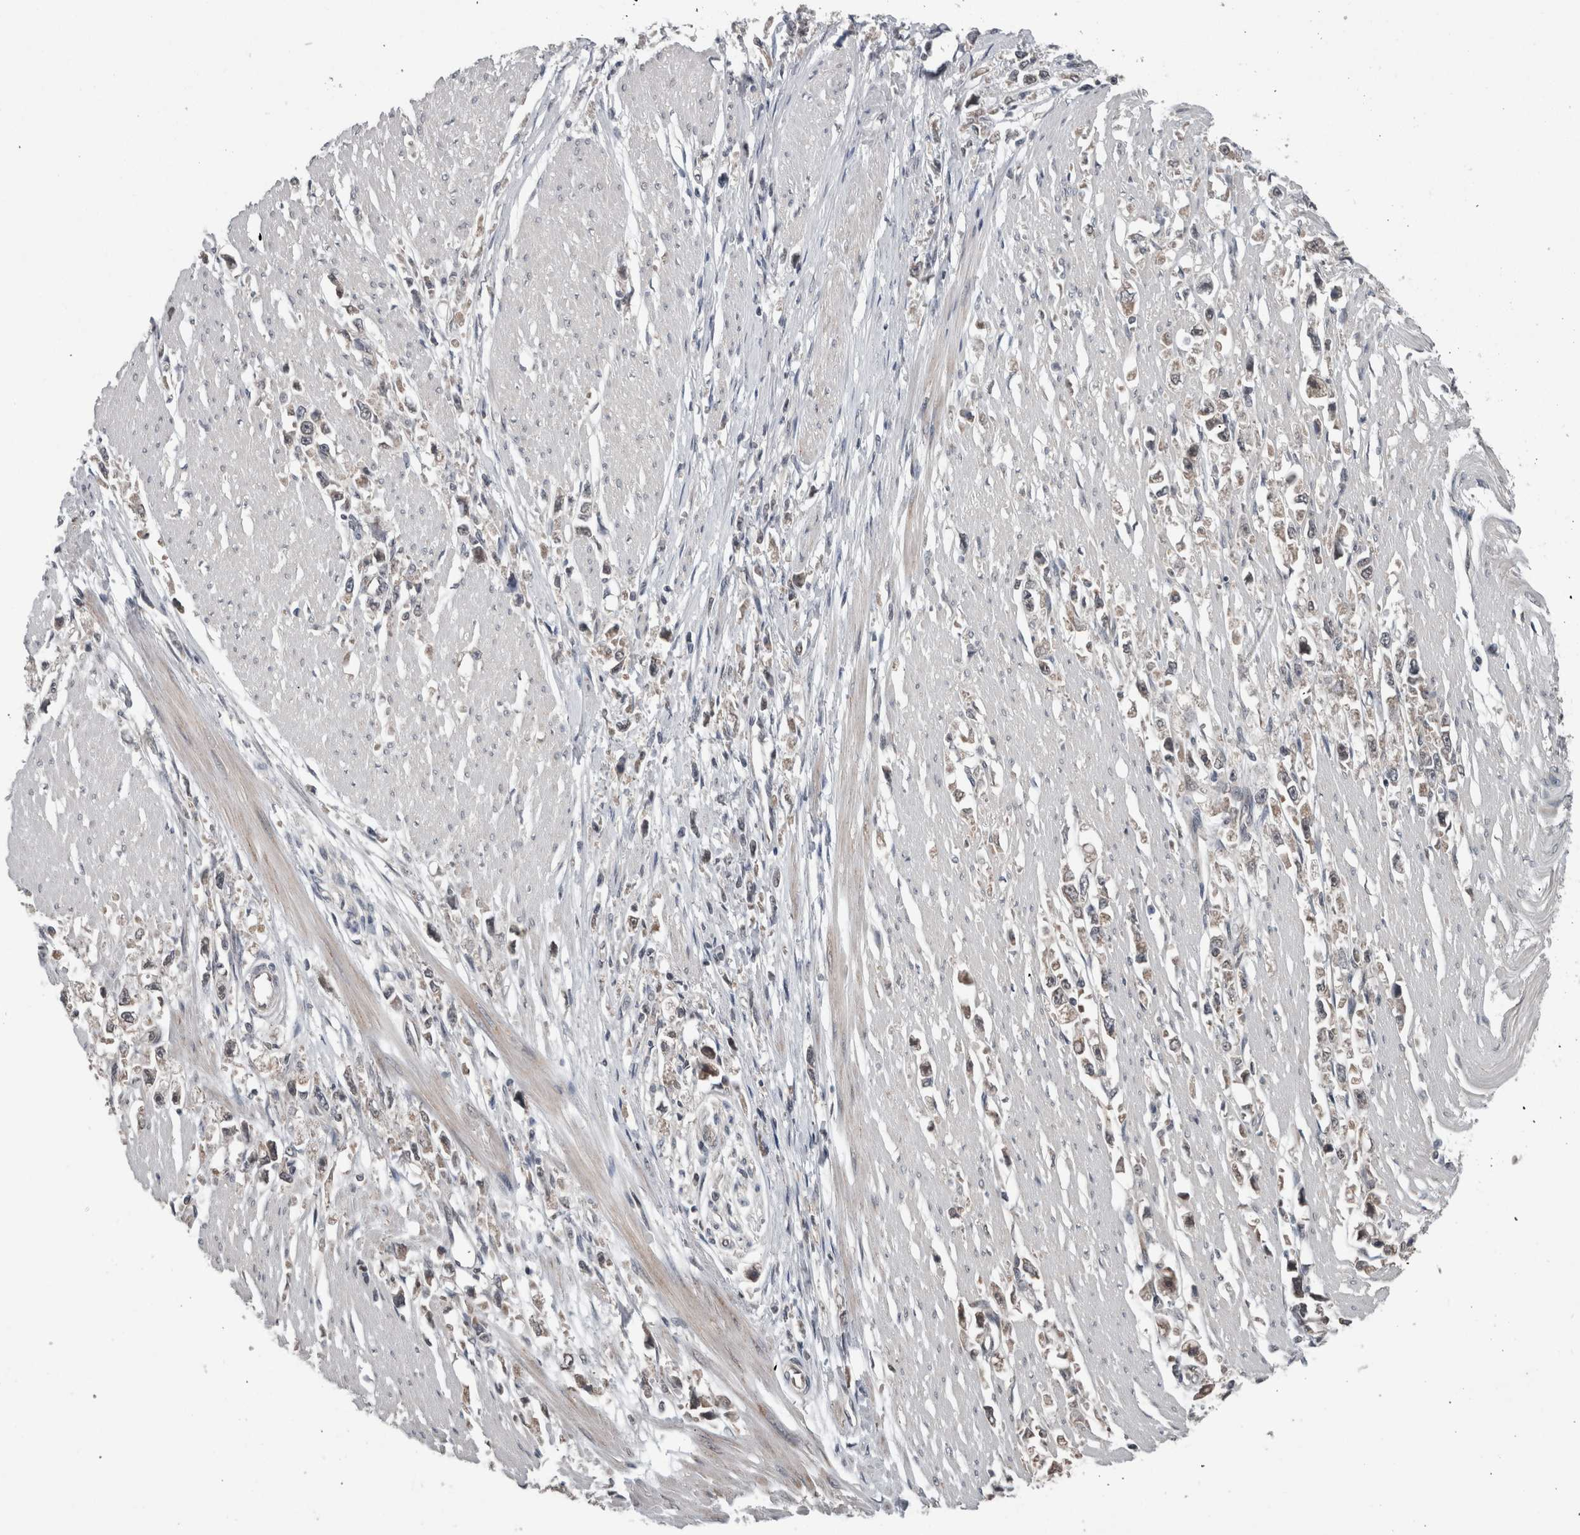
{"staining": {"intensity": "negative", "quantity": "none", "location": "none"}, "tissue": "stomach cancer", "cell_type": "Tumor cells", "image_type": "cancer", "snomed": [{"axis": "morphology", "description": "Adenocarcinoma, NOS"}, {"axis": "topography", "description": "Stomach"}], "caption": "Histopathology image shows no protein expression in tumor cells of stomach cancer (adenocarcinoma) tissue.", "gene": "ENY2", "patient": {"sex": "female", "age": 59}}